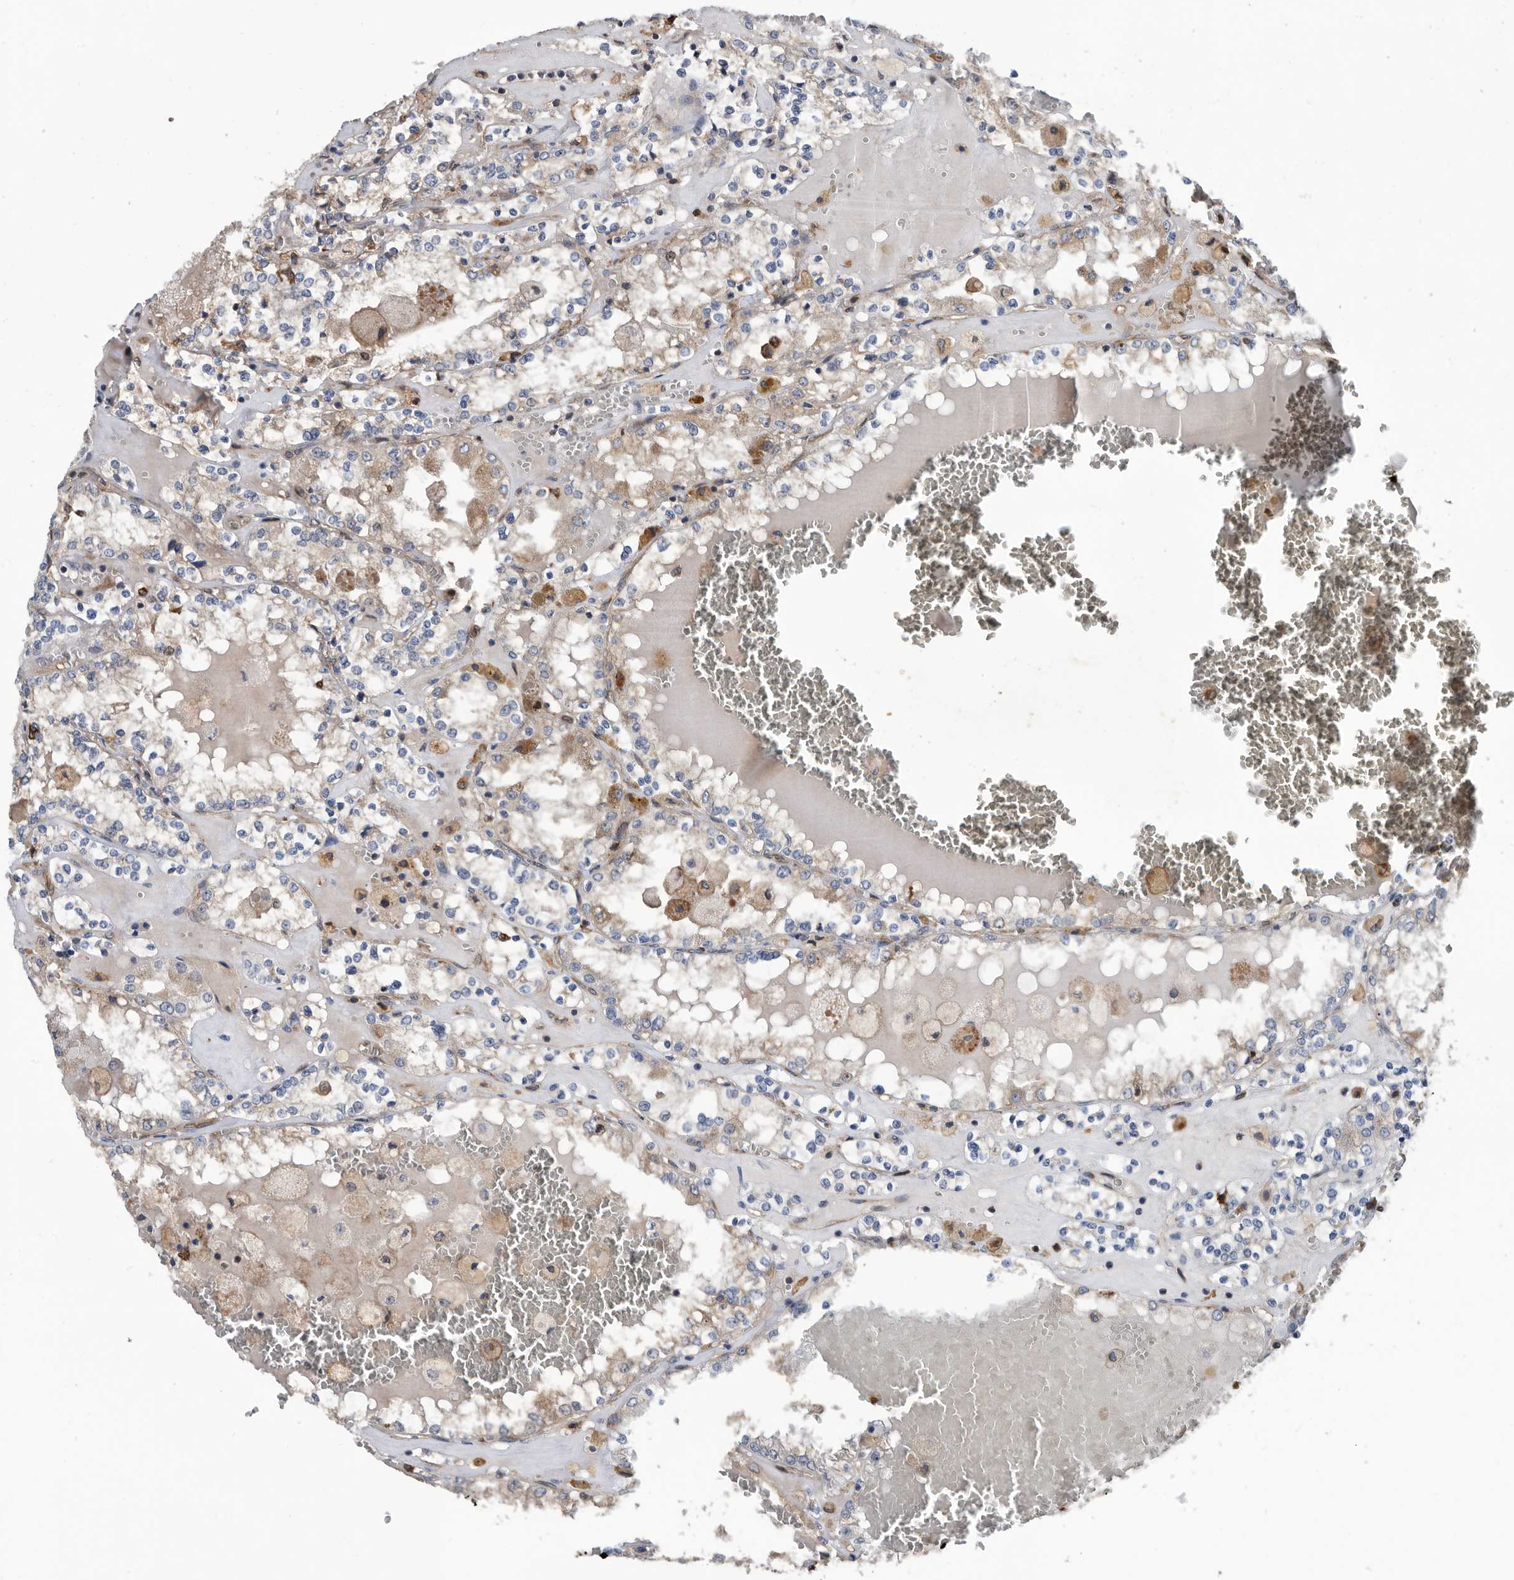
{"staining": {"intensity": "moderate", "quantity": "<25%", "location": "cytoplasmic/membranous"}, "tissue": "renal cancer", "cell_type": "Tumor cells", "image_type": "cancer", "snomed": [{"axis": "morphology", "description": "Adenocarcinoma, NOS"}, {"axis": "topography", "description": "Kidney"}], "caption": "DAB immunohistochemical staining of renal adenocarcinoma exhibits moderate cytoplasmic/membranous protein staining in approximately <25% of tumor cells.", "gene": "ATAD2", "patient": {"sex": "female", "age": 56}}